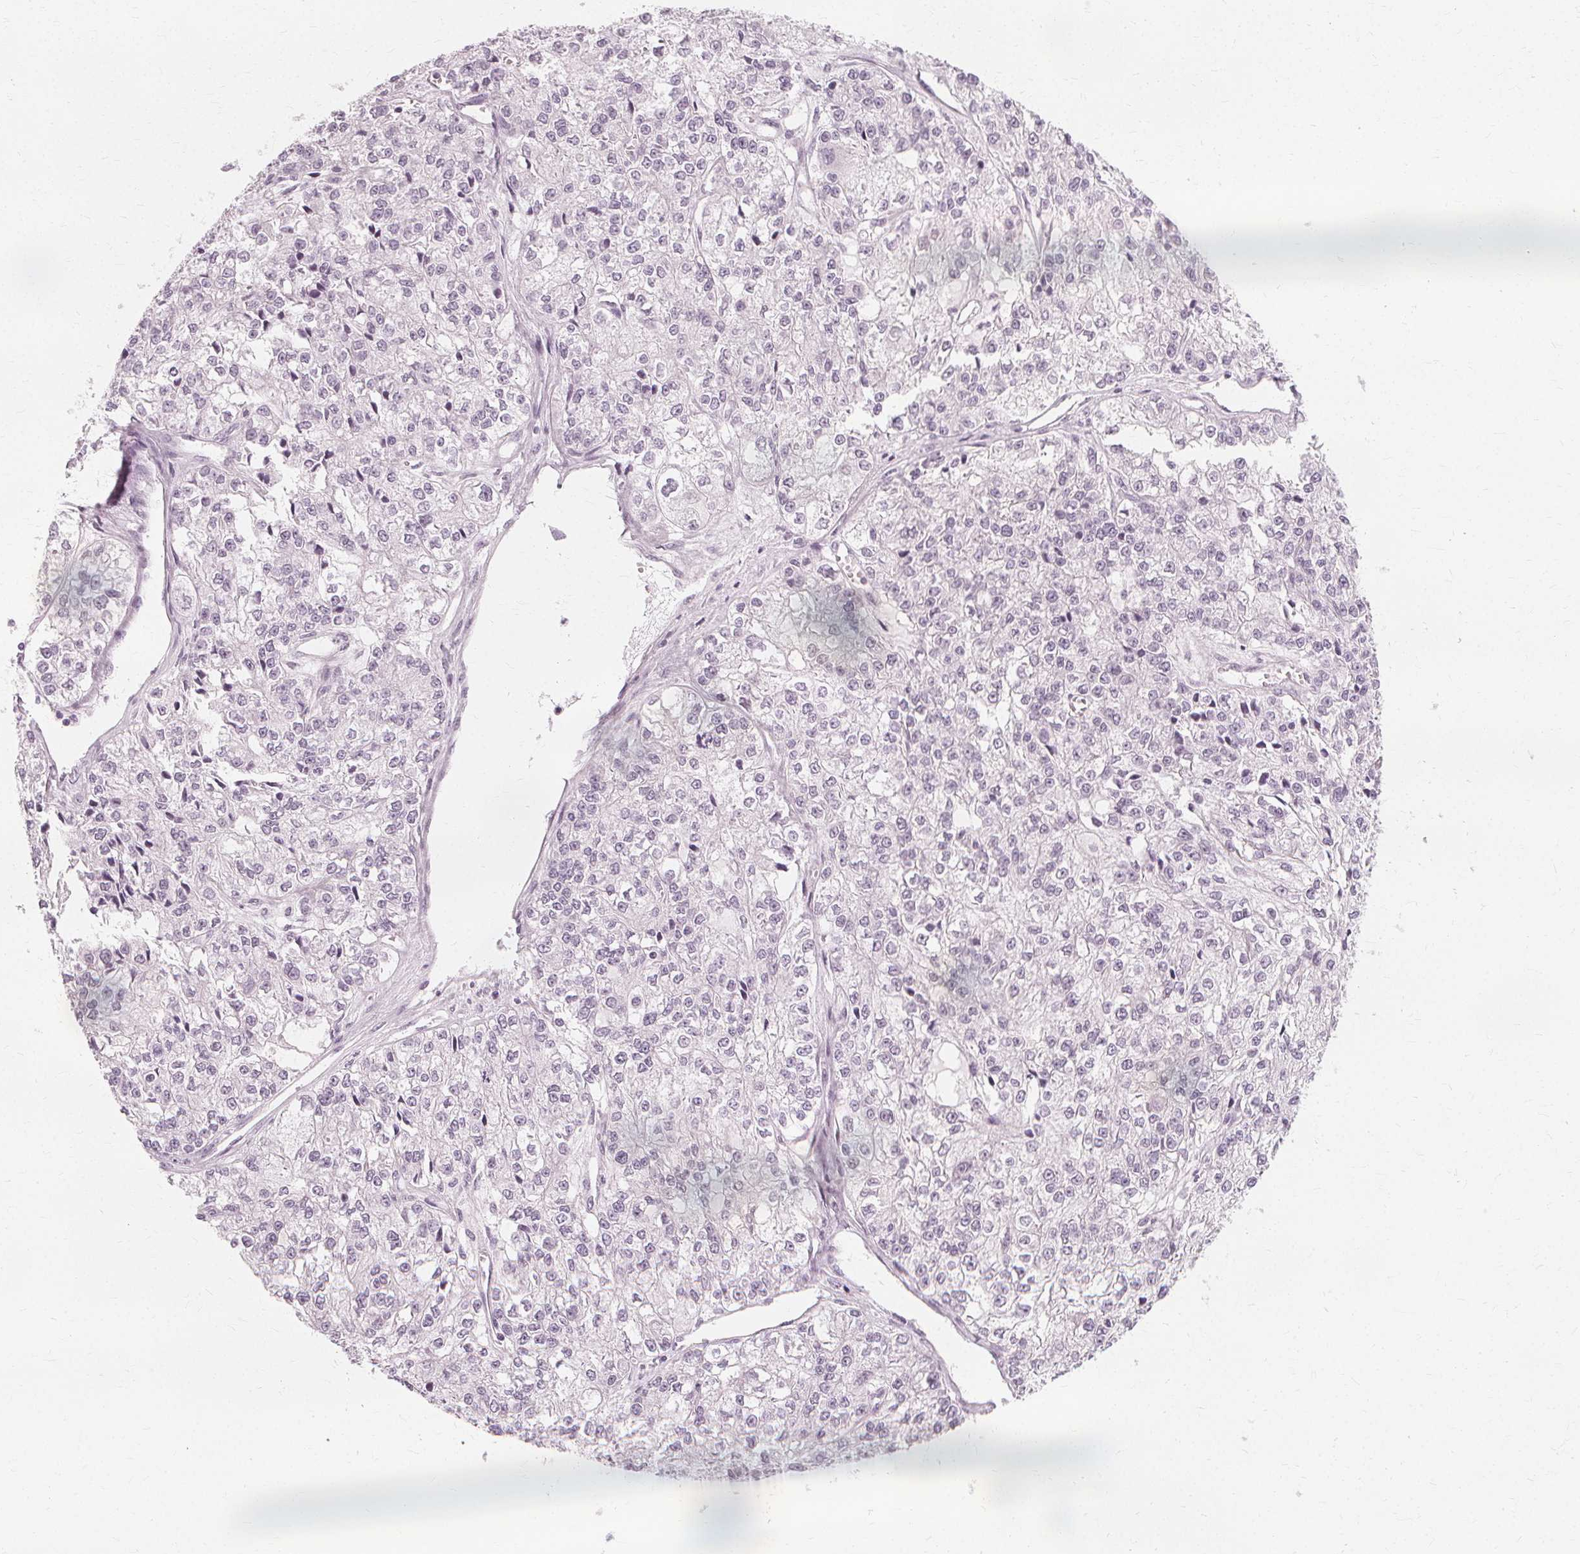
{"staining": {"intensity": "negative", "quantity": "none", "location": "none"}, "tissue": "ovarian cancer", "cell_type": "Tumor cells", "image_type": "cancer", "snomed": [{"axis": "morphology", "description": "Carcinoma, endometroid"}, {"axis": "topography", "description": "Ovary"}], "caption": "A high-resolution micrograph shows immunohistochemistry staining of ovarian endometroid carcinoma, which displays no significant expression in tumor cells. The staining is performed using DAB (3,3'-diaminobenzidine) brown chromogen with nuclei counter-stained in using hematoxylin.", "gene": "NXPE1", "patient": {"sex": "female", "age": 64}}